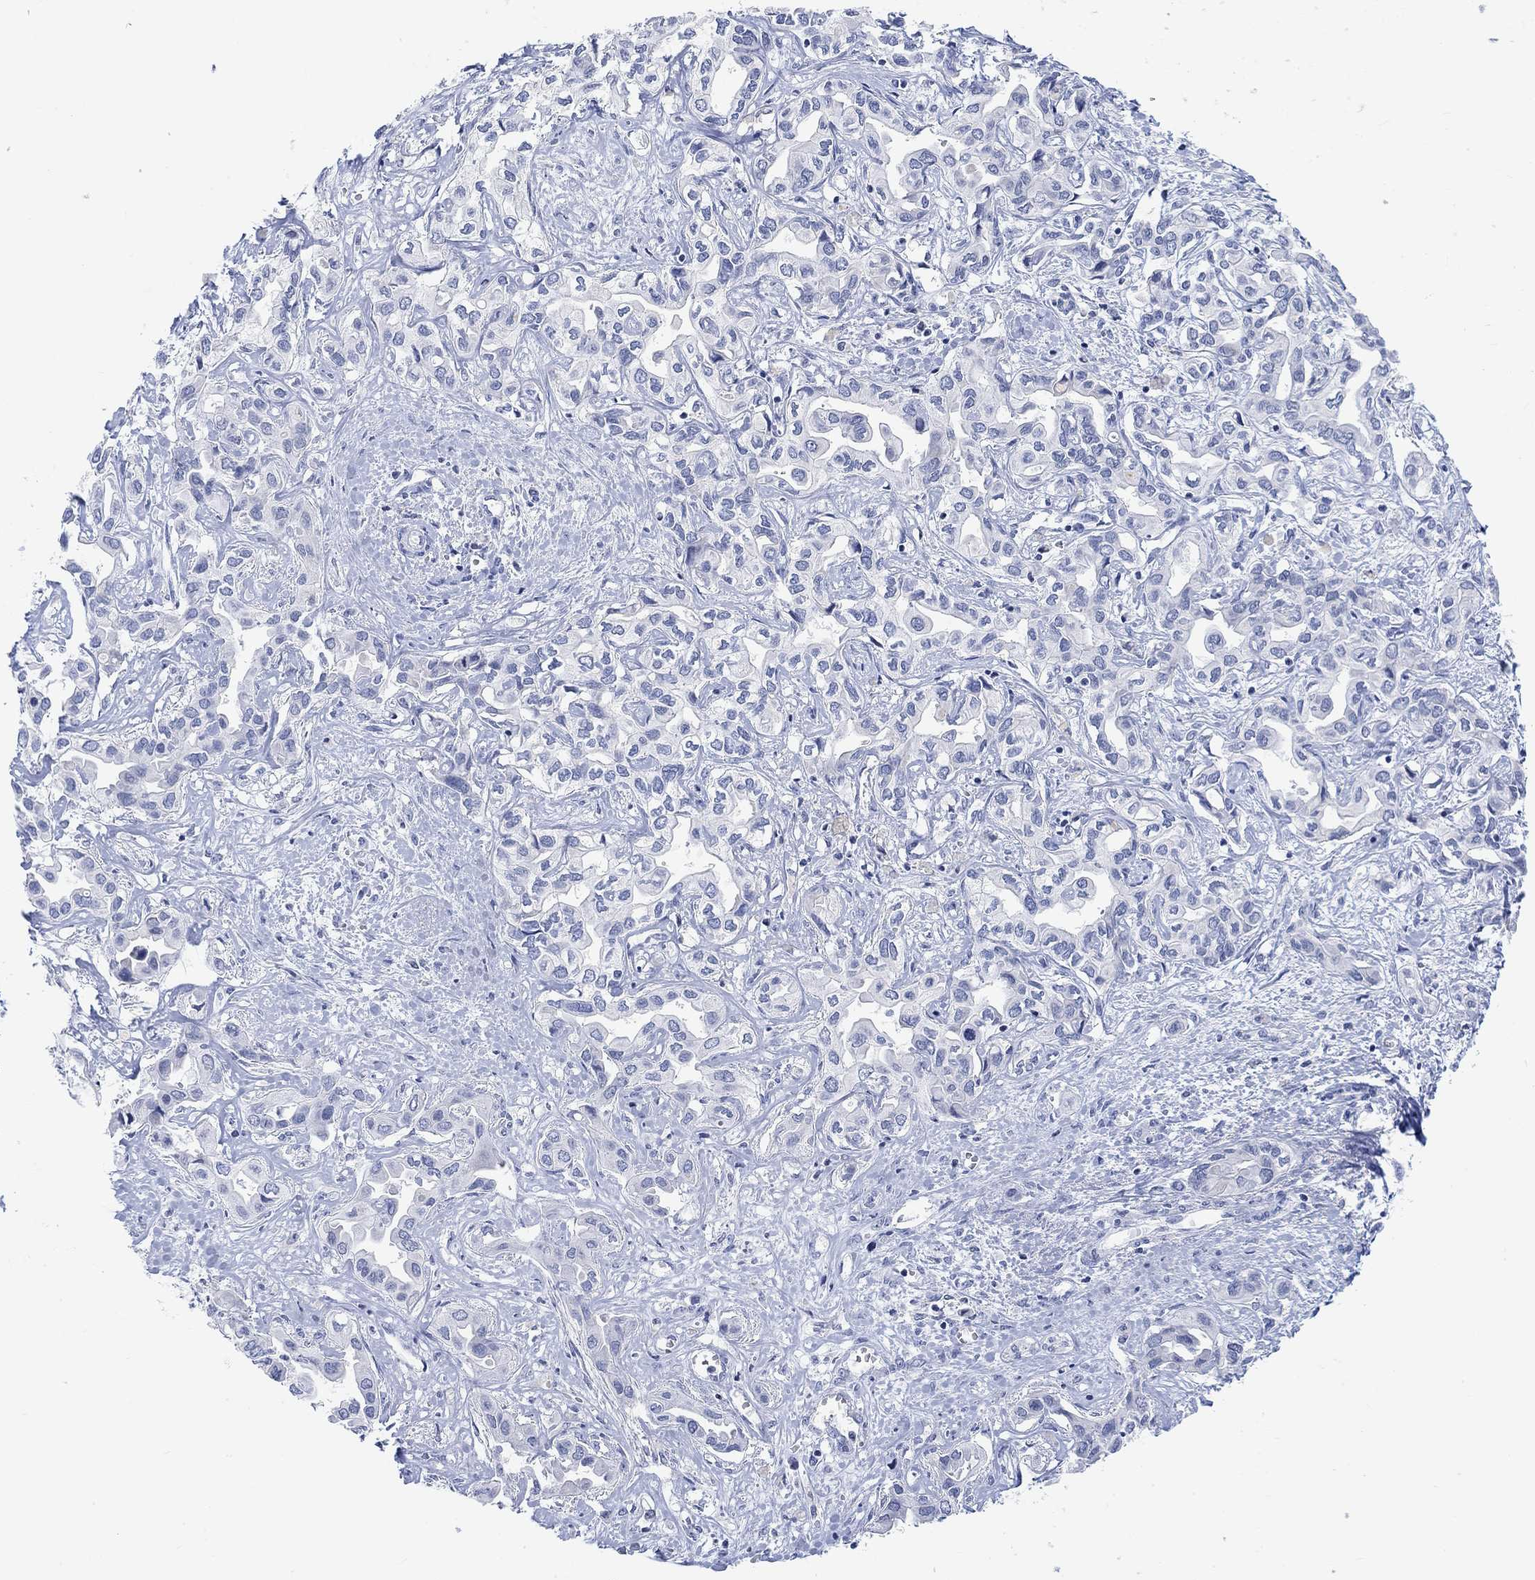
{"staining": {"intensity": "negative", "quantity": "none", "location": "none"}, "tissue": "liver cancer", "cell_type": "Tumor cells", "image_type": "cancer", "snomed": [{"axis": "morphology", "description": "Cholangiocarcinoma"}, {"axis": "topography", "description": "Liver"}], "caption": "Immunohistochemistry histopathology image of liver cholangiocarcinoma stained for a protein (brown), which demonstrates no expression in tumor cells.", "gene": "ATP6V1E2", "patient": {"sex": "female", "age": 64}}